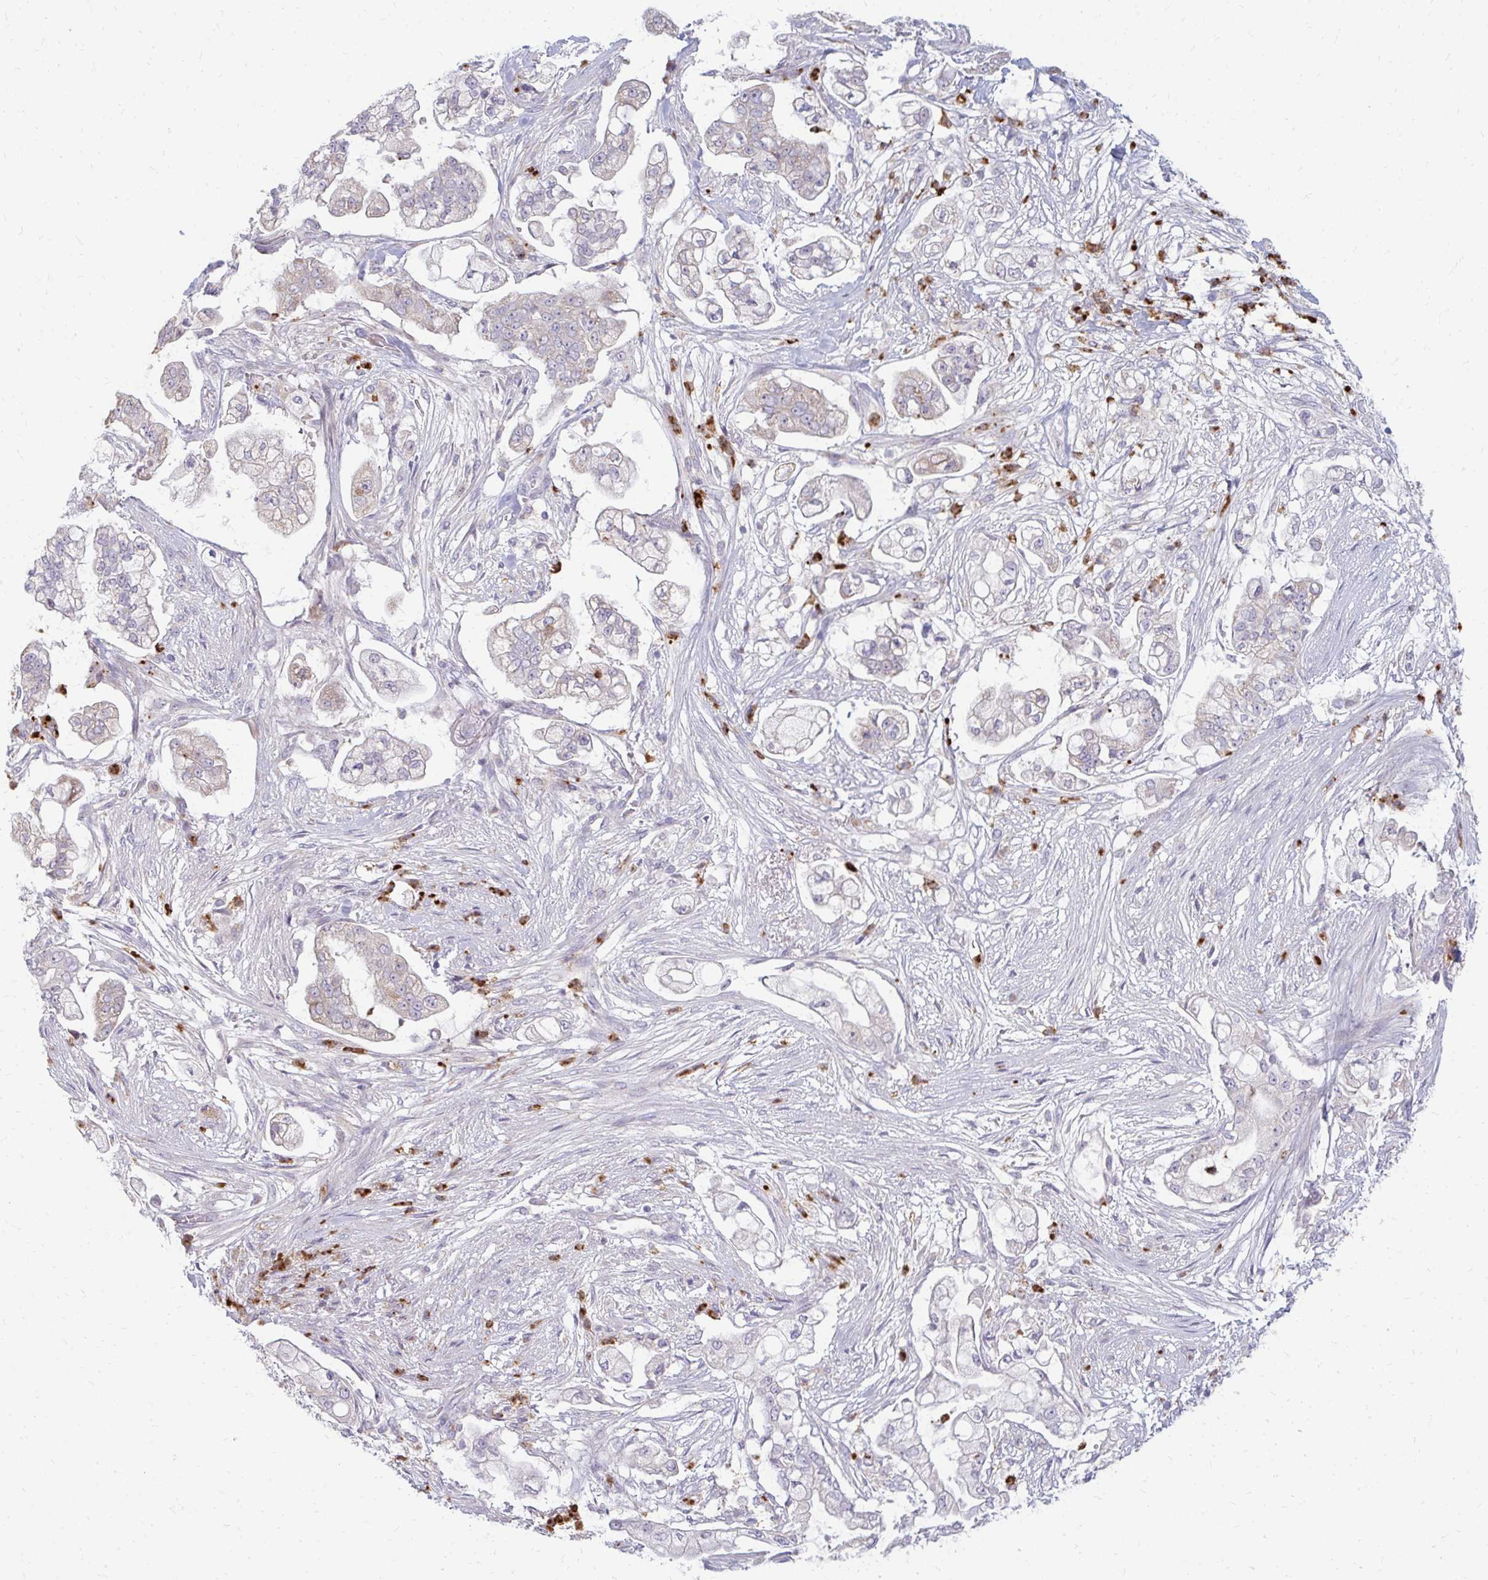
{"staining": {"intensity": "negative", "quantity": "none", "location": "none"}, "tissue": "pancreatic cancer", "cell_type": "Tumor cells", "image_type": "cancer", "snomed": [{"axis": "morphology", "description": "Adenocarcinoma, NOS"}, {"axis": "topography", "description": "Pancreas"}], "caption": "Tumor cells show no significant protein expression in pancreatic cancer (adenocarcinoma).", "gene": "RAB33A", "patient": {"sex": "female", "age": 69}}